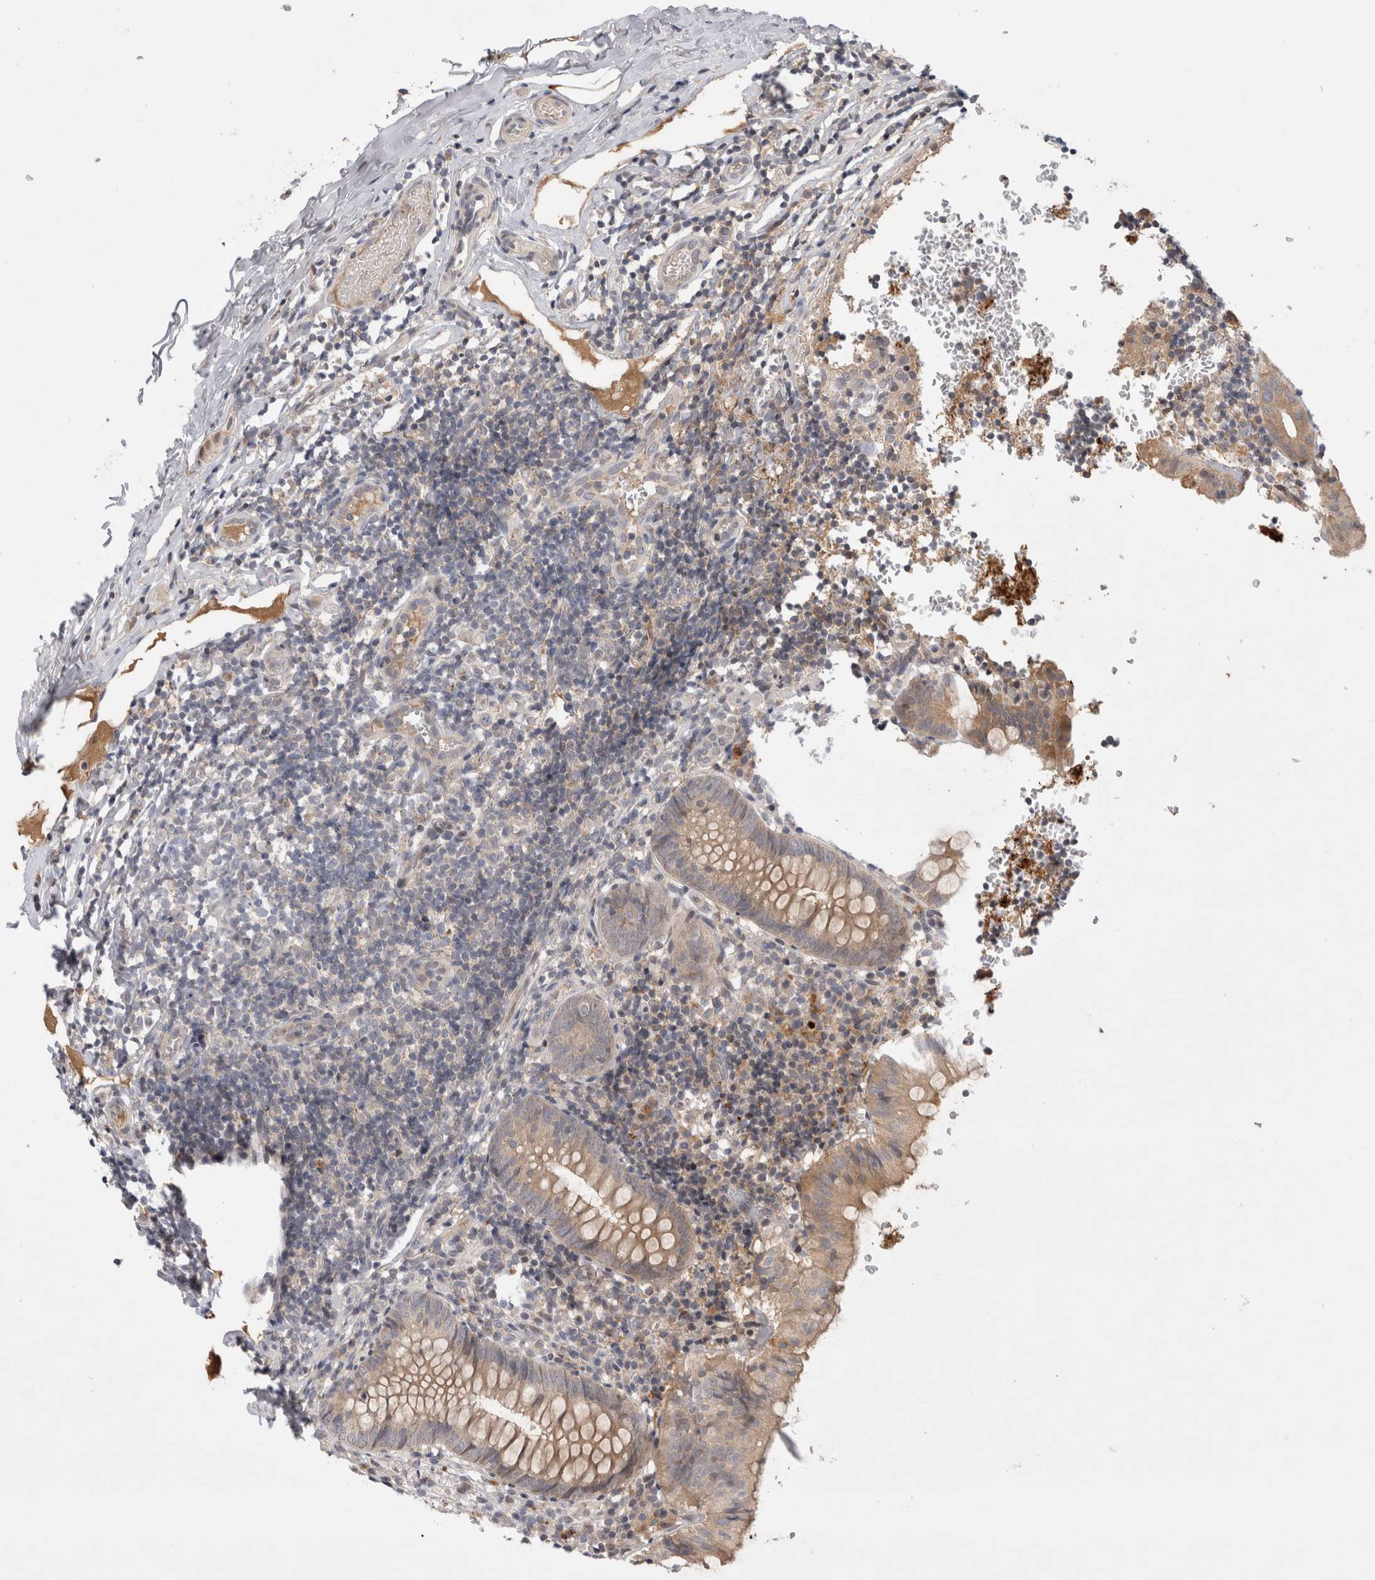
{"staining": {"intensity": "moderate", "quantity": ">75%", "location": "cytoplasmic/membranous"}, "tissue": "appendix", "cell_type": "Glandular cells", "image_type": "normal", "snomed": [{"axis": "morphology", "description": "Normal tissue, NOS"}, {"axis": "topography", "description": "Appendix"}], "caption": "Immunohistochemistry (DAB) staining of normal appendix reveals moderate cytoplasmic/membranous protein expression in about >75% of glandular cells. The staining was performed using DAB (3,3'-diaminobenzidine), with brown indicating positive protein expression. Nuclei are stained blue with hematoxylin.", "gene": "PLEKHM1", "patient": {"sex": "male", "age": 8}}